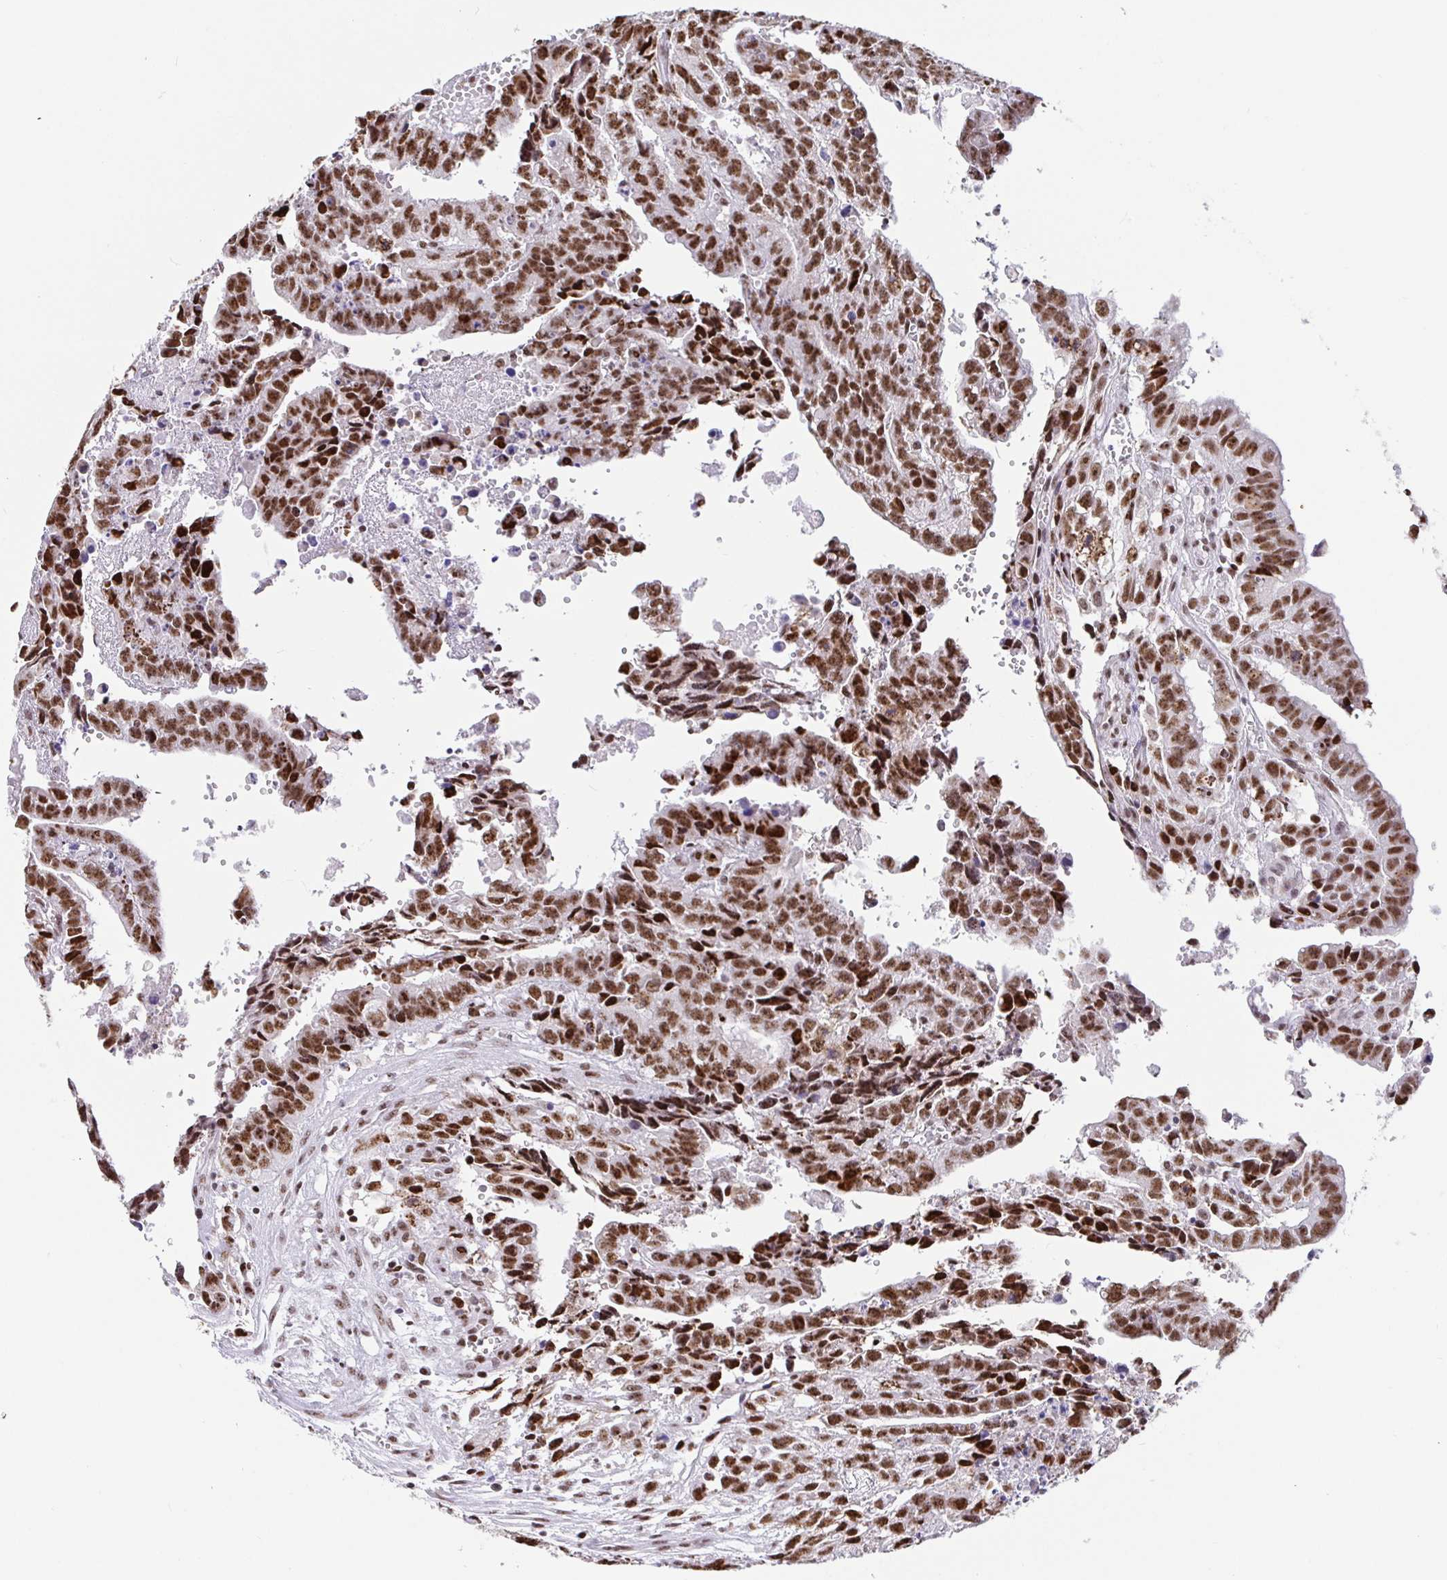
{"staining": {"intensity": "strong", "quantity": ">75%", "location": "nuclear"}, "tissue": "testis cancer", "cell_type": "Tumor cells", "image_type": "cancer", "snomed": [{"axis": "morphology", "description": "Carcinoma, Embryonal, NOS"}, {"axis": "morphology", "description": "Teratoma, malignant, NOS"}, {"axis": "topography", "description": "Testis"}], "caption": "This is an image of immunohistochemistry (IHC) staining of testis cancer, which shows strong positivity in the nuclear of tumor cells.", "gene": "SETD5", "patient": {"sex": "male", "age": 24}}